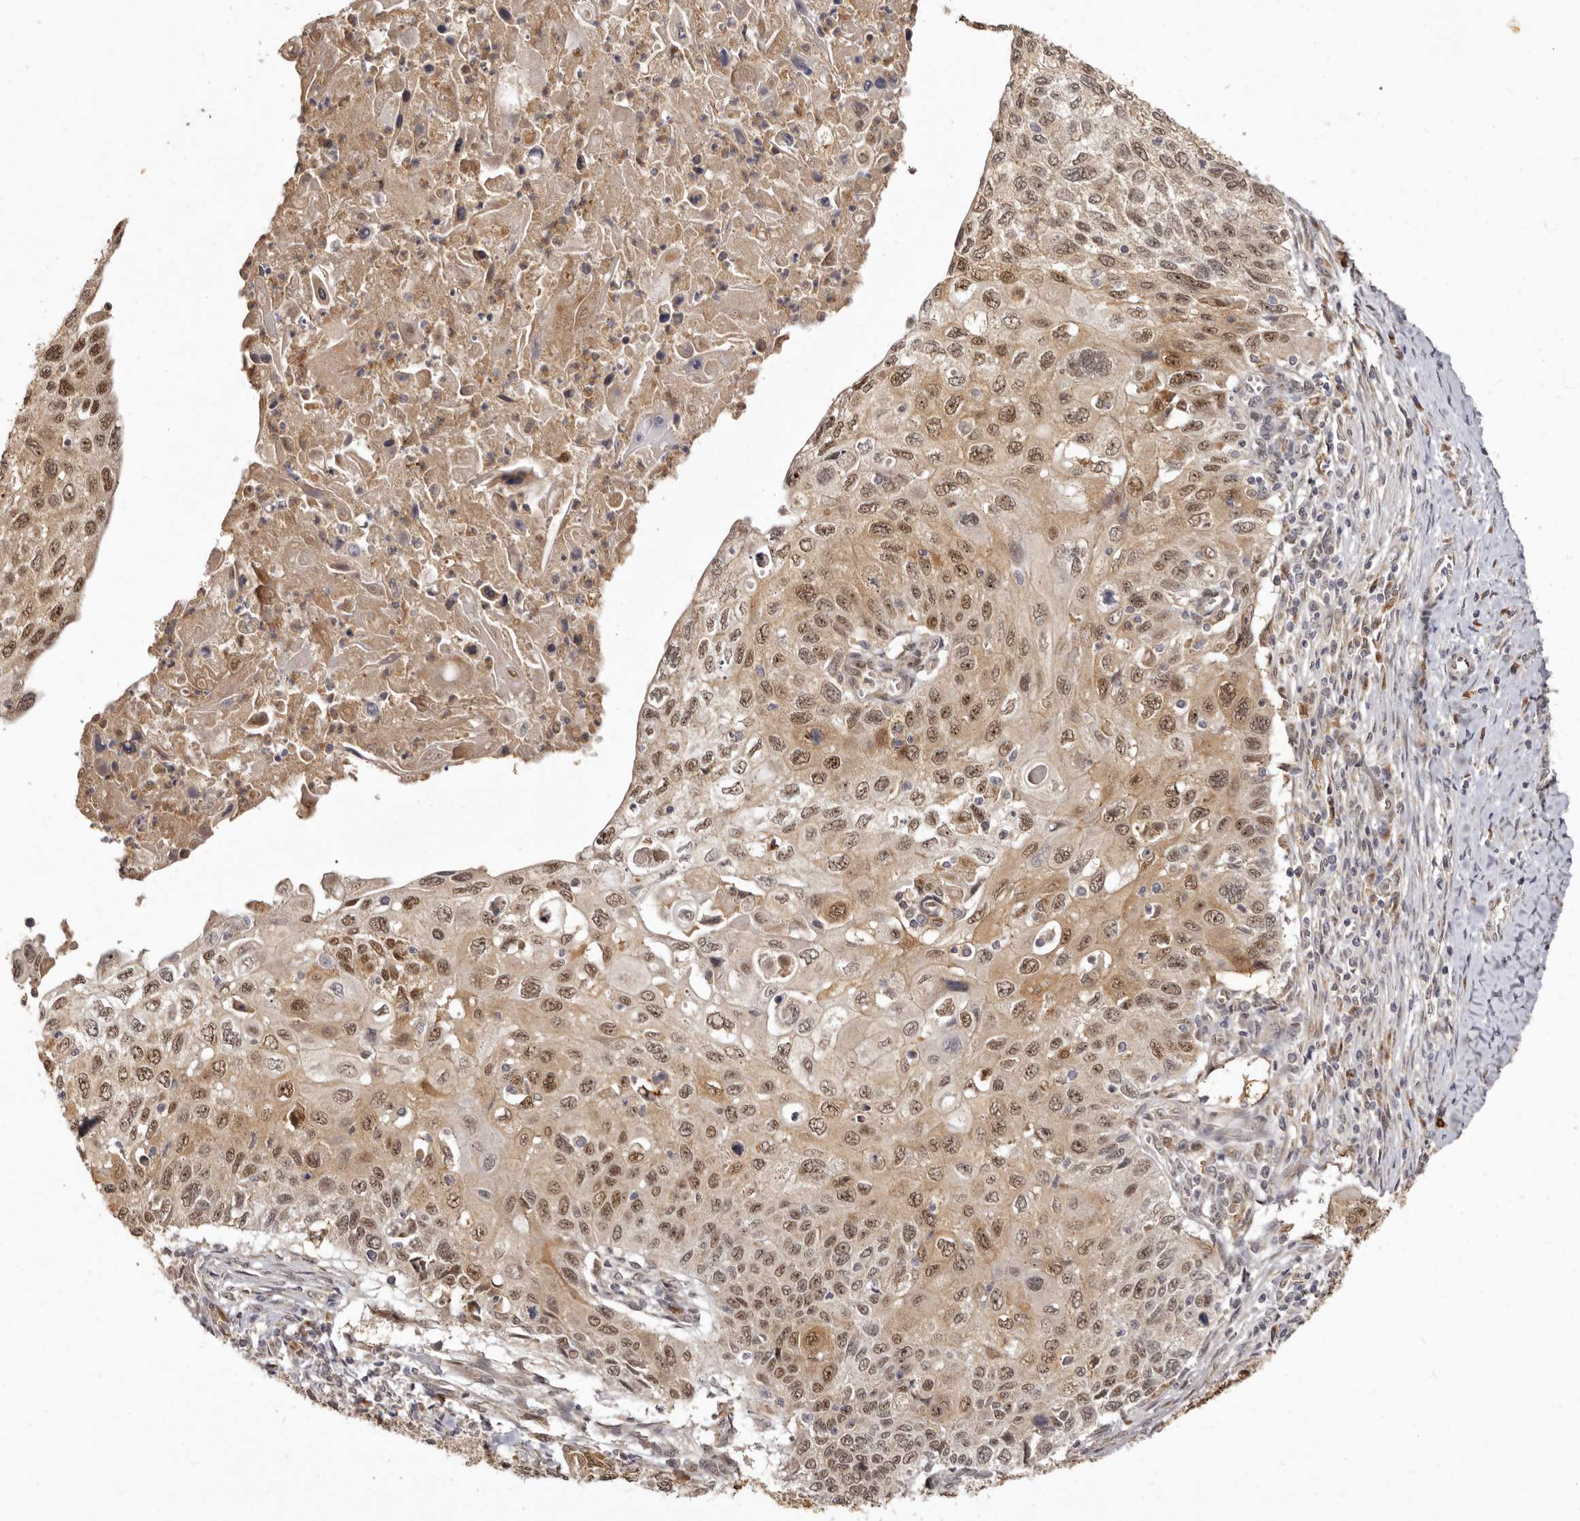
{"staining": {"intensity": "moderate", "quantity": ">75%", "location": "cytoplasmic/membranous,nuclear"}, "tissue": "cervical cancer", "cell_type": "Tumor cells", "image_type": "cancer", "snomed": [{"axis": "morphology", "description": "Squamous cell carcinoma, NOS"}, {"axis": "topography", "description": "Cervix"}], "caption": "This image demonstrates cervical squamous cell carcinoma stained with immunohistochemistry (IHC) to label a protein in brown. The cytoplasmic/membranous and nuclear of tumor cells show moderate positivity for the protein. Nuclei are counter-stained blue.", "gene": "ZNF326", "patient": {"sex": "female", "age": 70}}